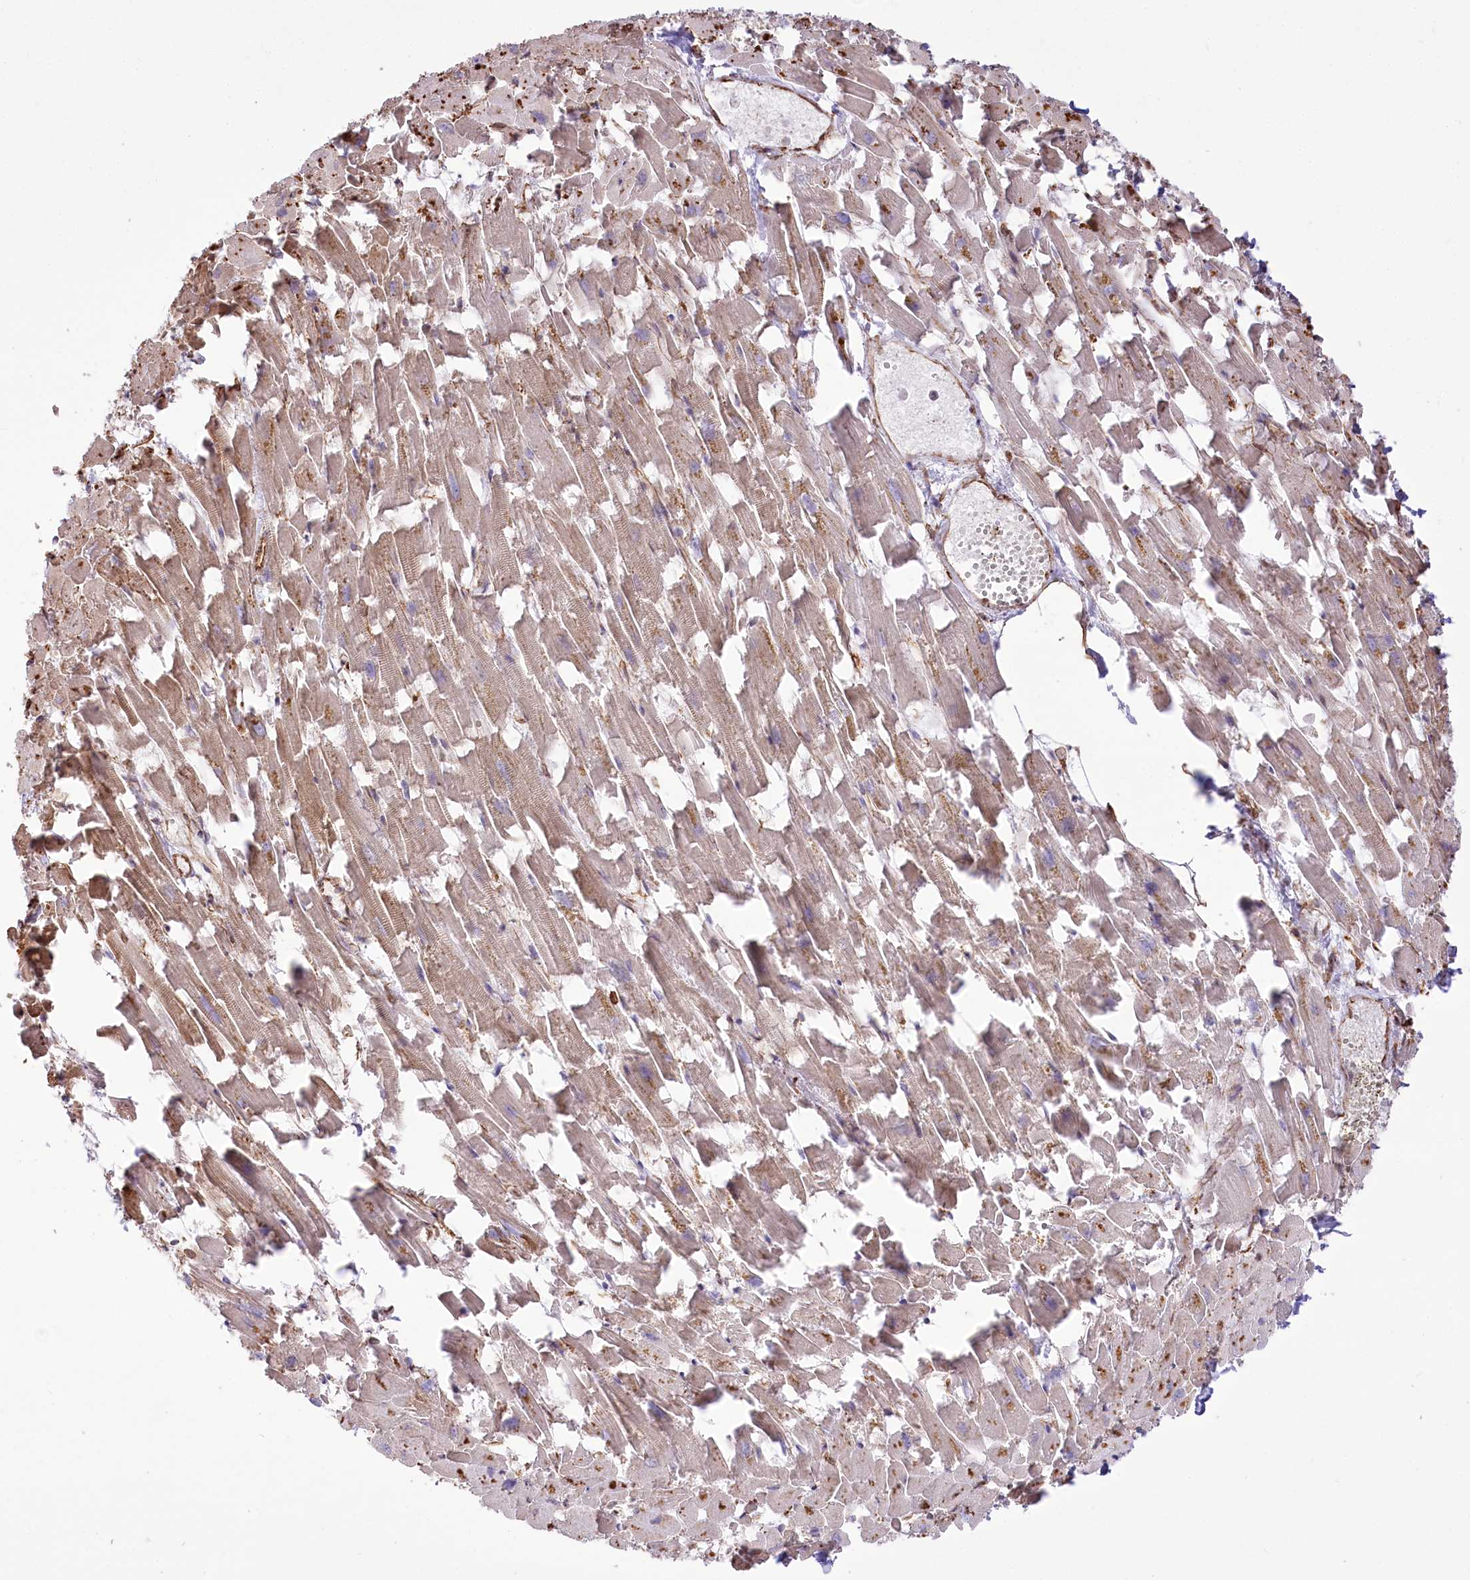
{"staining": {"intensity": "moderate", "quantity": ">75%", "location": "cytoplasmic/membranous"}, "tissue": "heart muscle", "cell_type": "Cardiomyocytes", "image_type": "normal", "snomed": [{"axis": "morphology", "description": "Normal tissue, NOS"}, {"axis": "topography", "description": "Heart"}], "caption": "Protein expression analysis of normal heart muscle shows moderate cytoplasmic/membranous positivity in about >75% of cardiomyocytes.", "gene": "TTC1", "patient": {"sex": "female", "age": 64}}